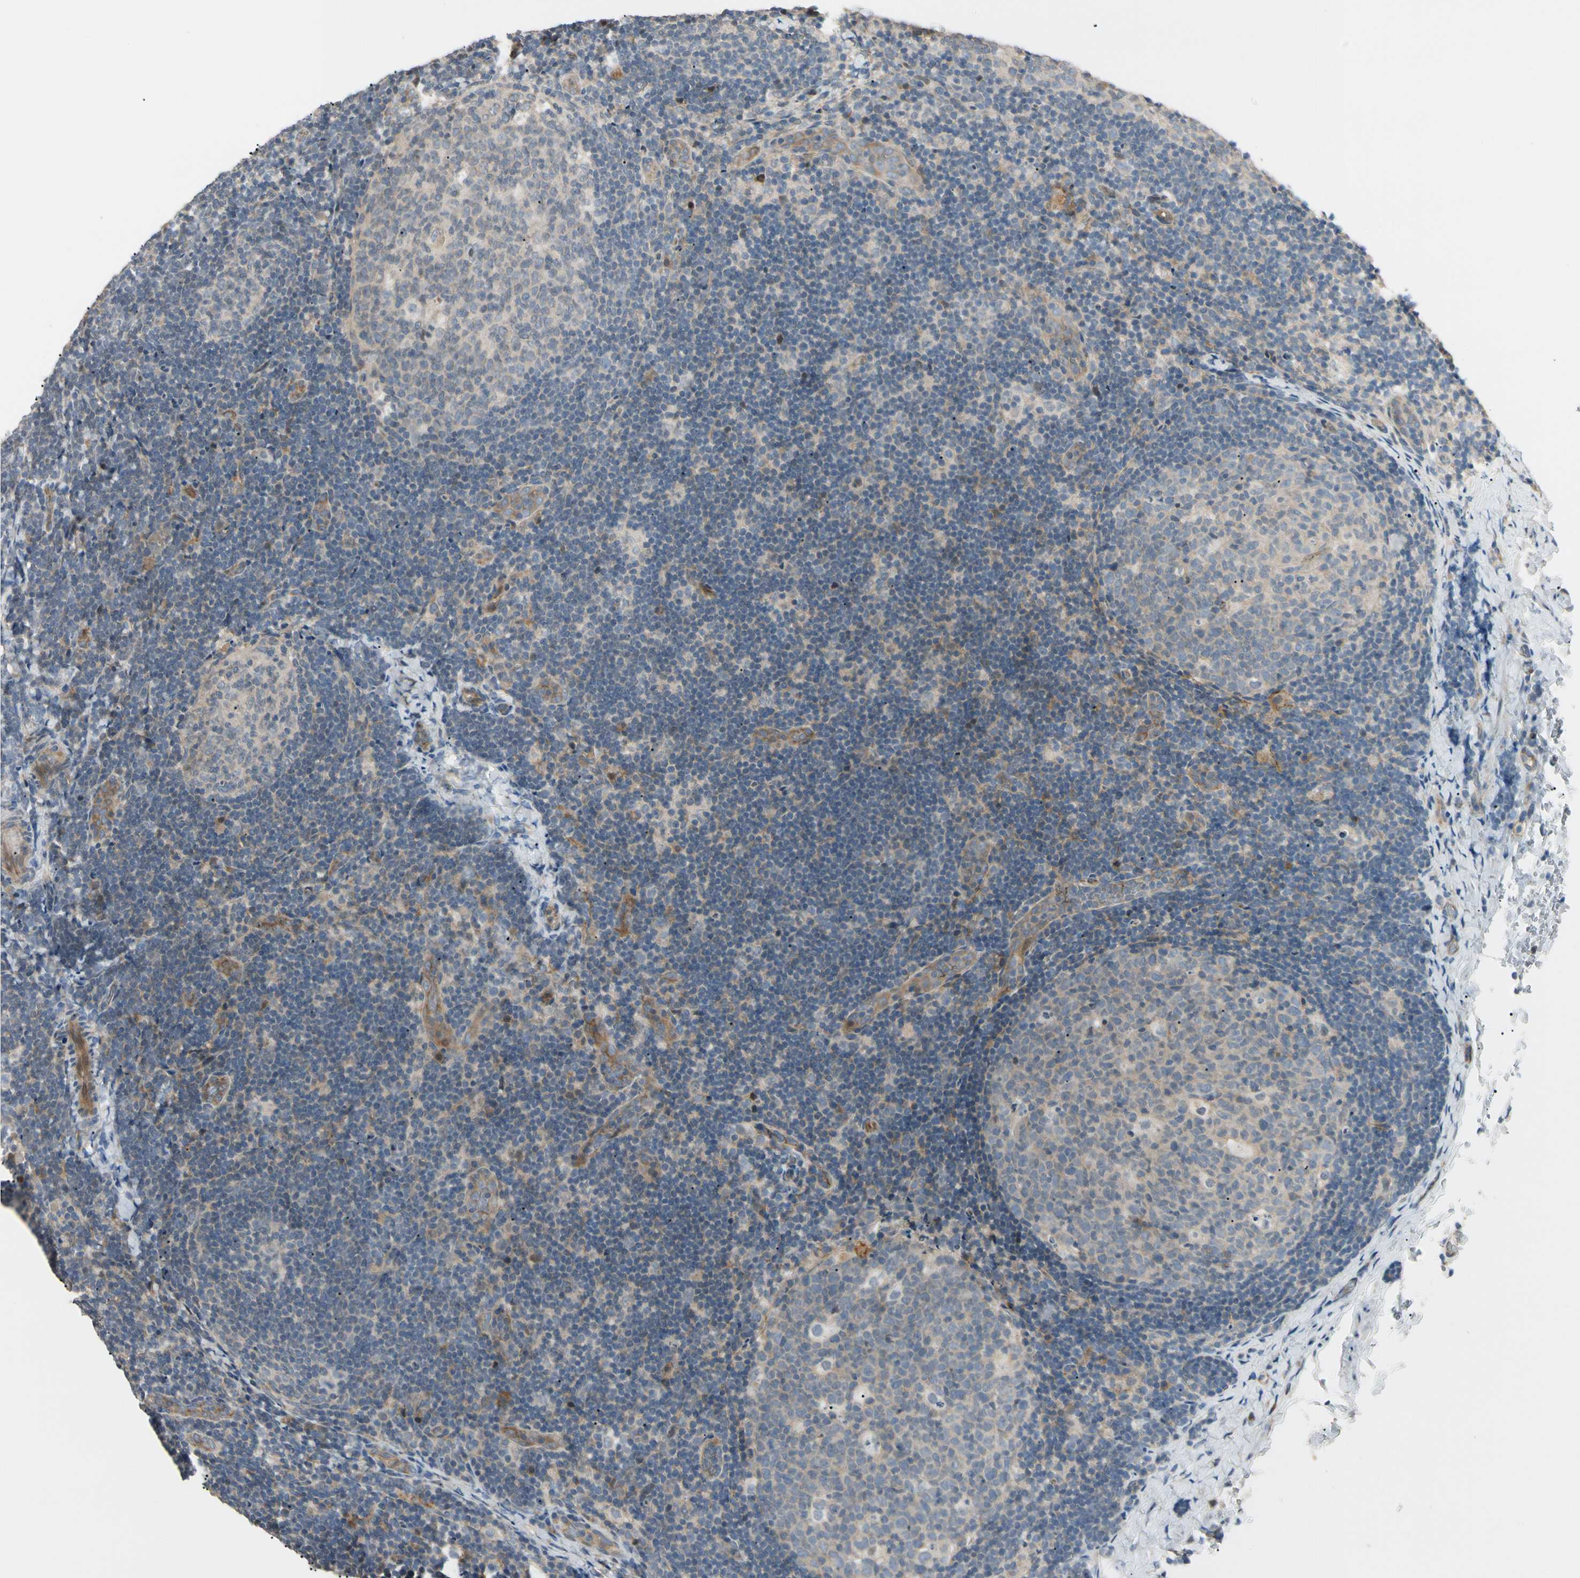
{"staining": {"intensity": "weak", "quantity": "25%-75%", "location": "cytoplasmic/membranous"}, "tissue": "lymph node", "cell_type": "Germinal center cells", "image_type": "normal", "snomed": [{"axis": "morphology", "description": "Normal tissue, NOS"}, {"axis": "topography", "description": "Lymph node"}], "caption": "A histopathology image of lymph node stained for a protein displays weak cytoplasmic/membranous brown staining in germinal center cells.", "gene": "P3H2", "patient": {"sex": "female", "age": 14}}